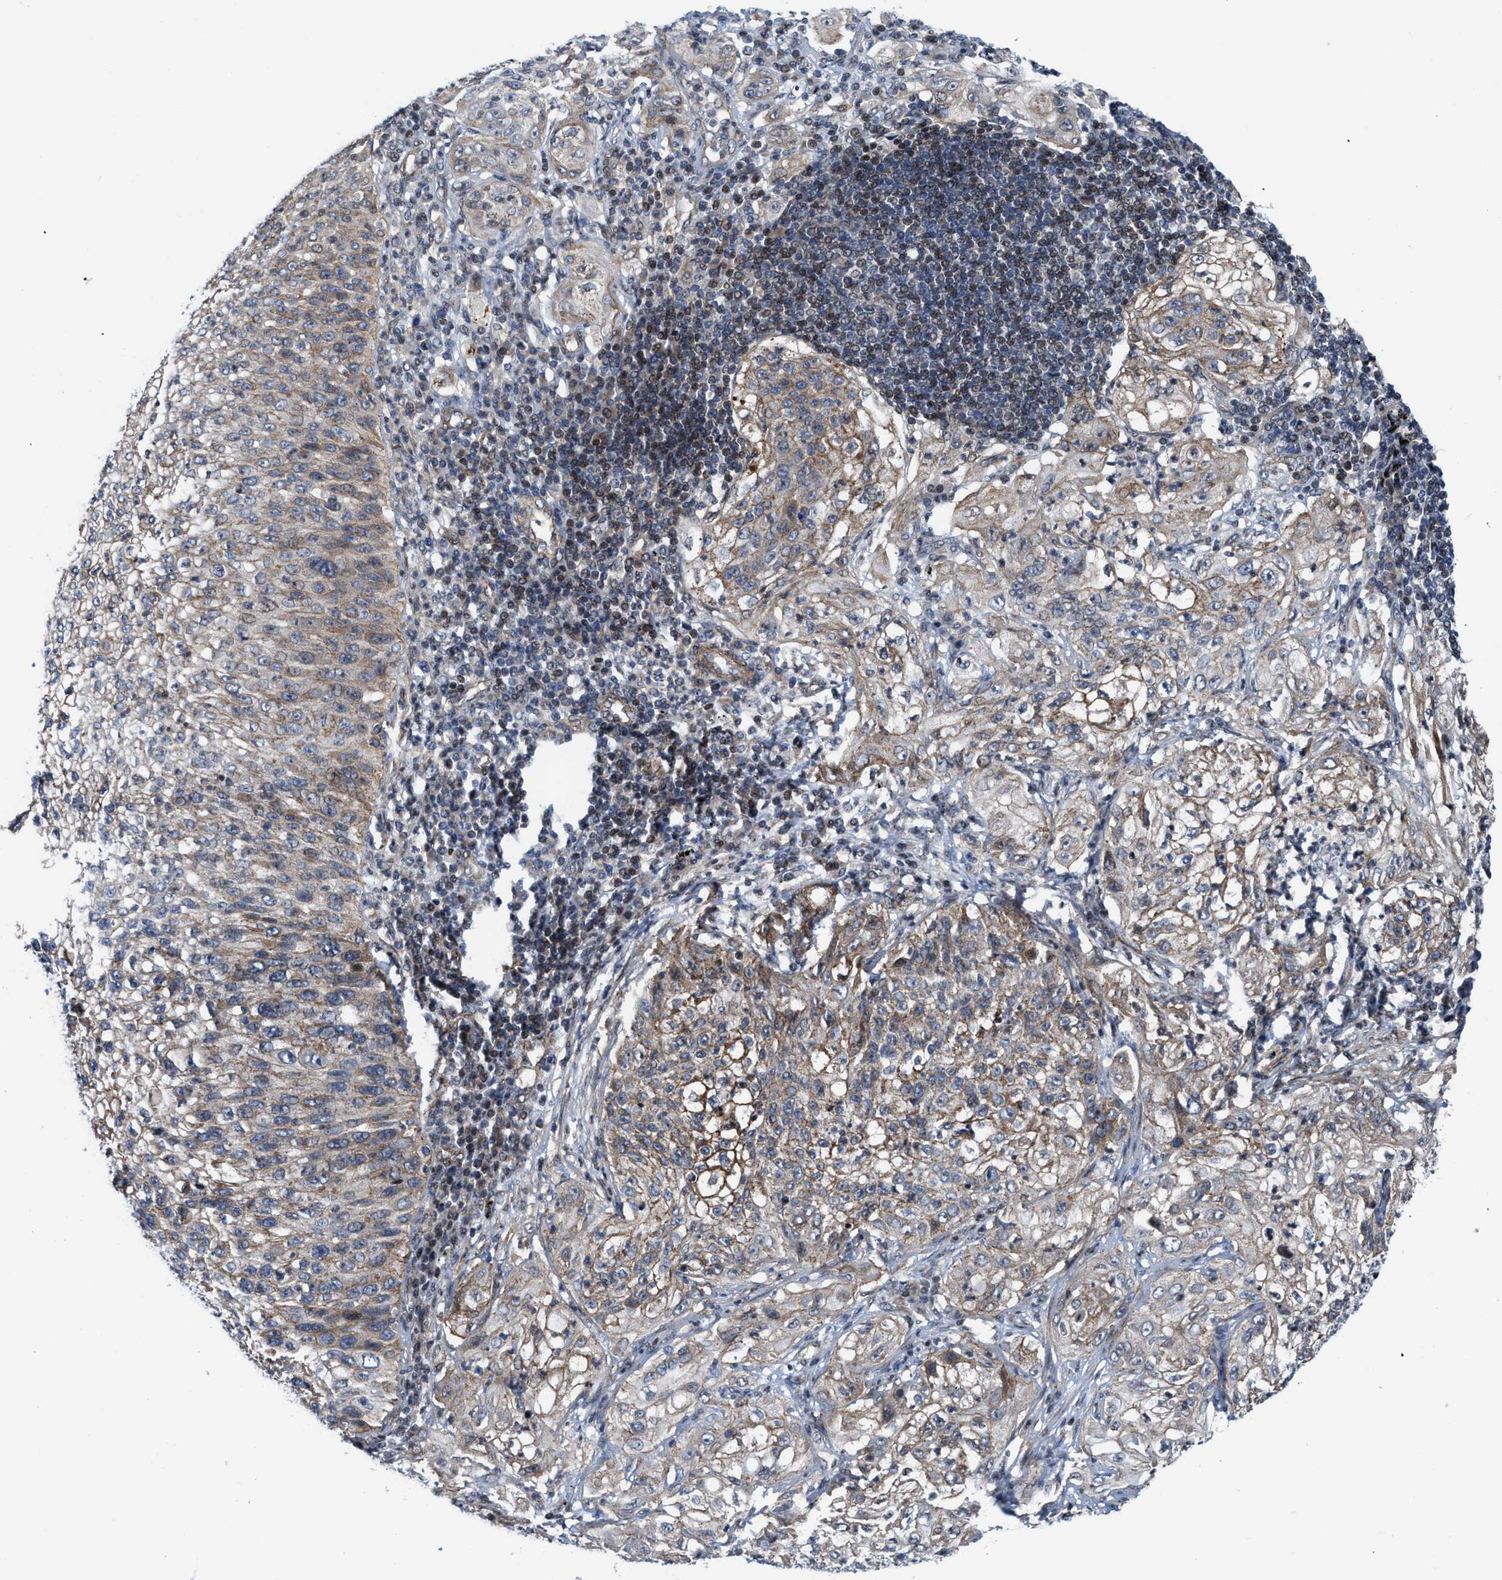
{"staining": {"intensity": "weak", "quantity": ">75%", "location": "cytoplasmic/membranous"}, "tissue": "lung cancer", "cell_type": "Tumor cells", "image_type": "cancer", "snomed": [{"axis": "morphology", "description": "Inflammation, NOS"}, {"axis": "morphology", "description": "Squamous cell carcinoma, NOS"}, {"axis": "topography", "description": "Lymph node"}, {"axis": "topography", "description": "Soft tissue"}, {"axis": "topography", "description": "Lung"}], "caption": "High-power microscopy captured an immunohistochemistry image of squamous cell carcinoma (lung), revealing weak cytoplasmic/membranous positivity in about >75% of tumor cells.", "gene": "TGFB1I1", "patient": {"sex": "male", "age": 66}}